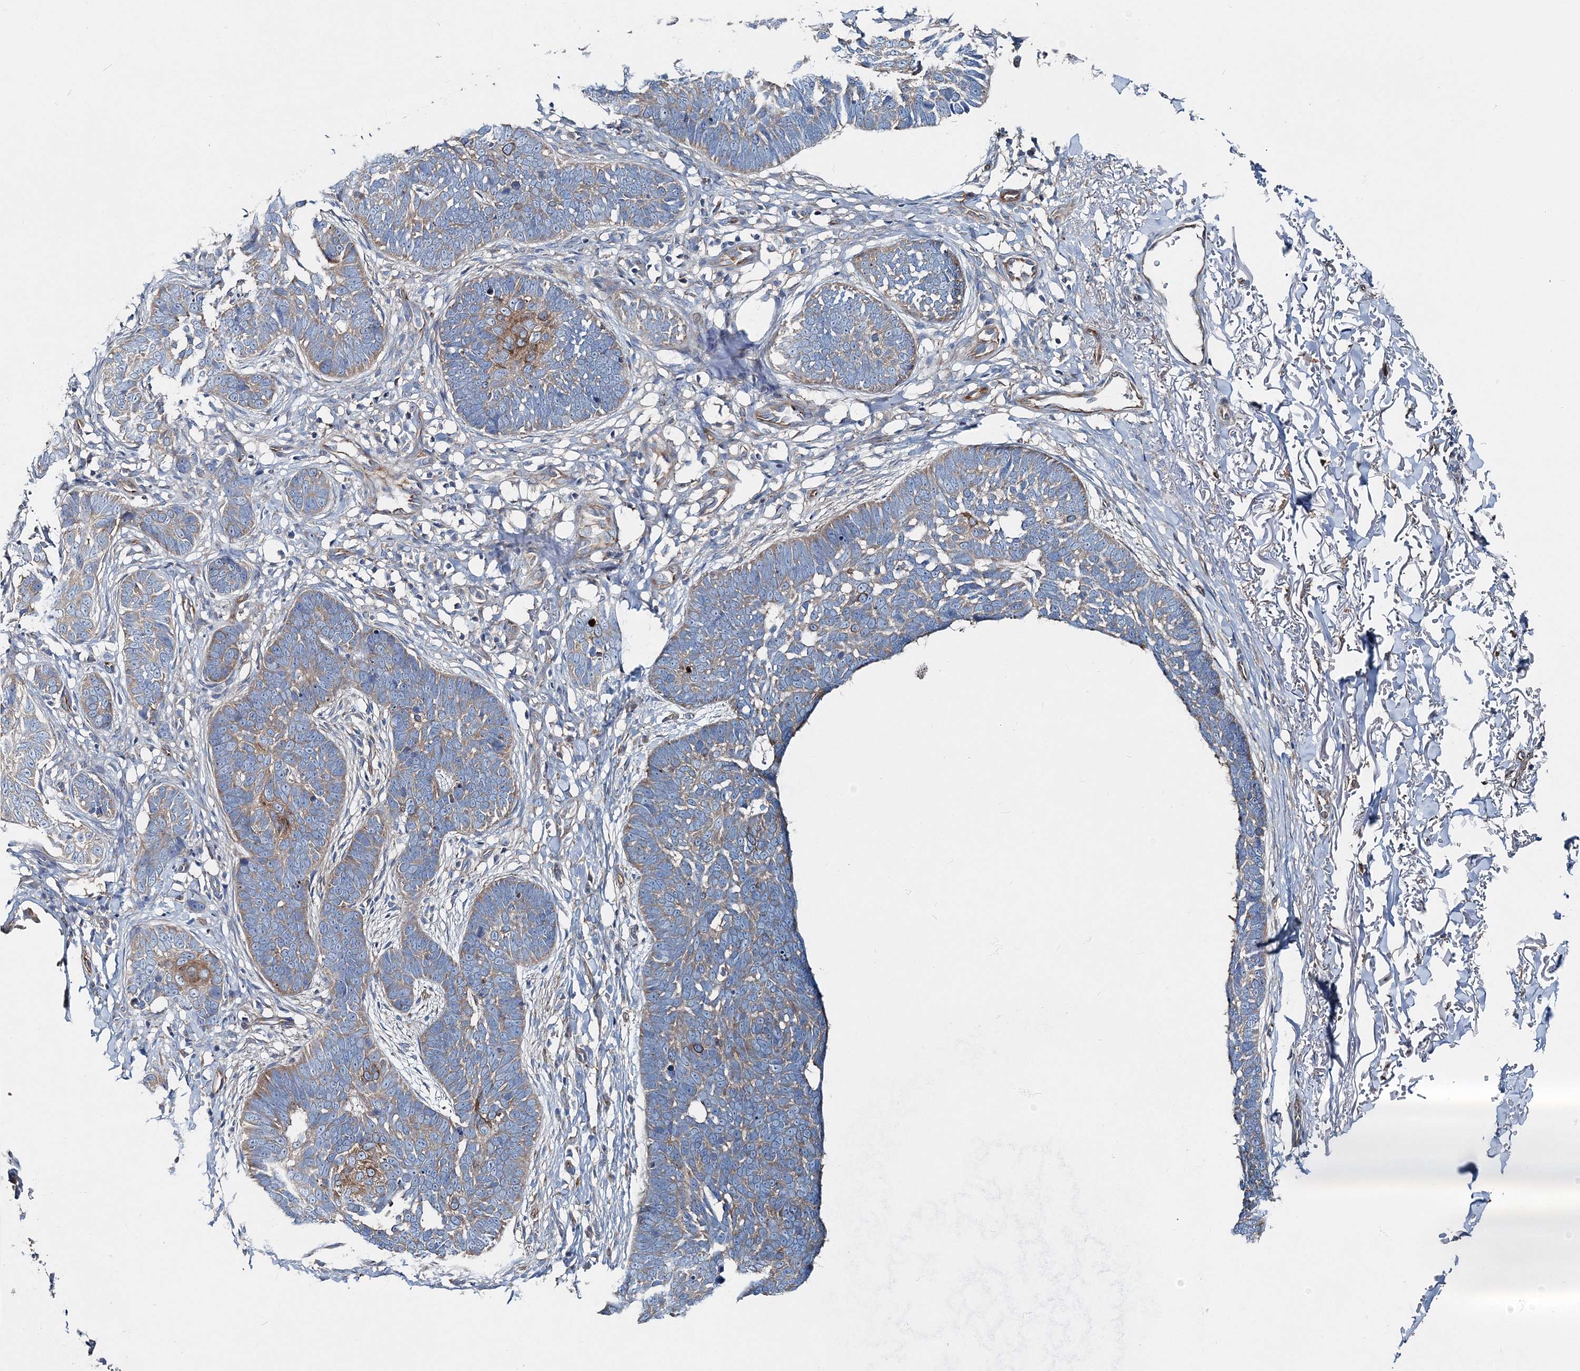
{"staining": {"intensity": "moderate", "quantity": "<25%", "location": "cytoplasmic/membranous"}, "tissue": "skin cancer", "cell_type": "Tumor cells", "image_type": "cancer", "snomed": [{"axis": "morphology", "description": "Normal tissue, NOS"}, {"axis": "morphology", "description": "Basal cell carcinoma"}, {"axis": "topography", "description": "Skin"}], "caption": "A brown stain shows moderate cytoplasmic/membranous expression of a protein in skin basal cell carcinoma tumor cells.", "gene": "MPHOSPH9", "patient": {"sex": "male", "age": 77}}